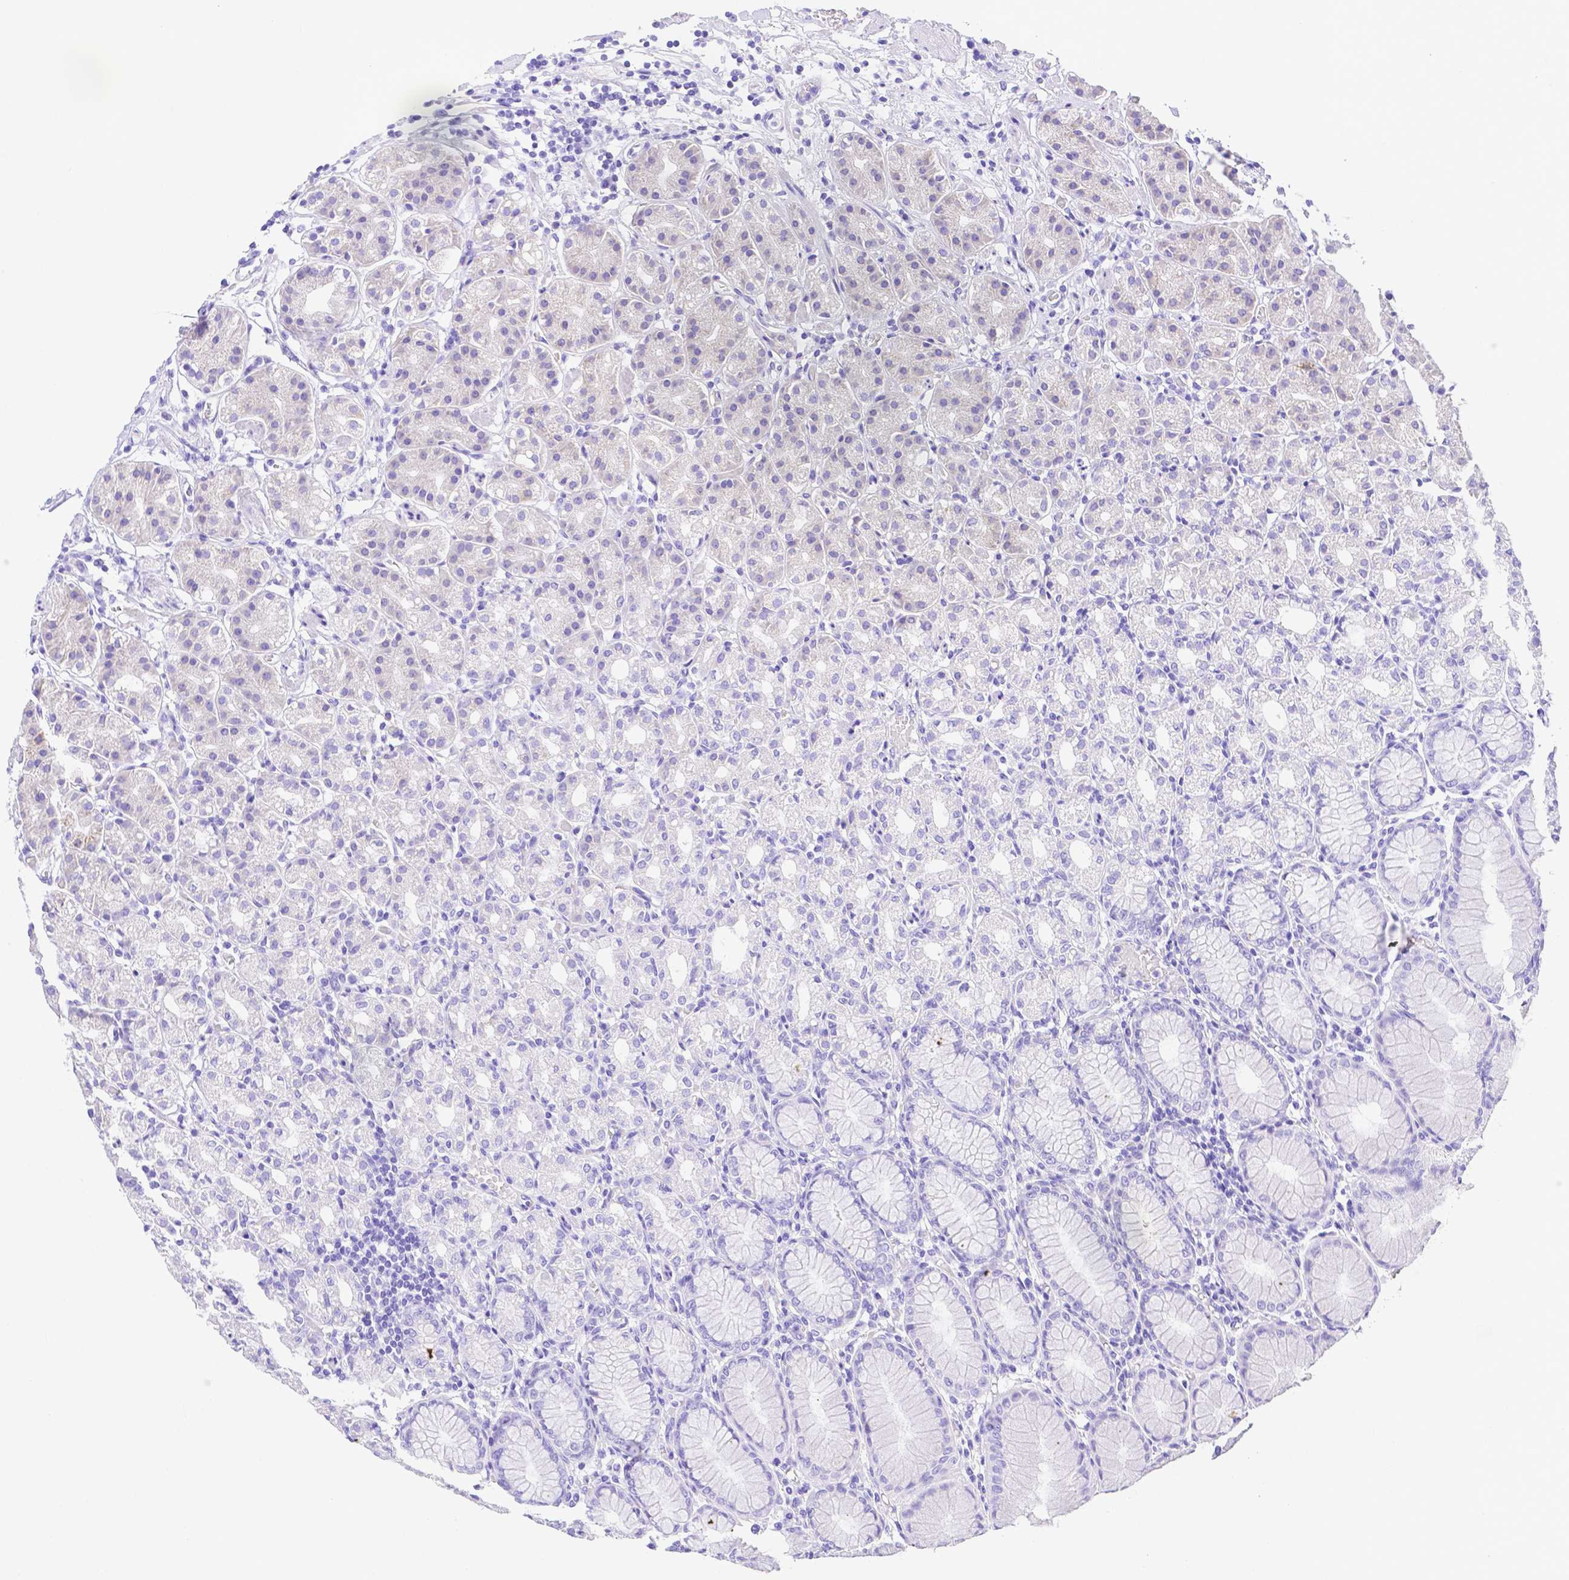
{"staining": {"intensity": "negative", "quantity": "none", "location": "none"}, "tissue": "stomach", "cell_type": "Glandular cells", "image_type": "normal", "snomed": [{"axis": "morphology", "description": "Normal tissue, NOS"}, {"axis": "topography", "description": "Stomach"}], "caption": "Immunohistochemical staining of unremarkable stomach displays no significant staining in glandular cells.", "gene": "SMR3A", "patient": {"sex": "female", "age": 57}}